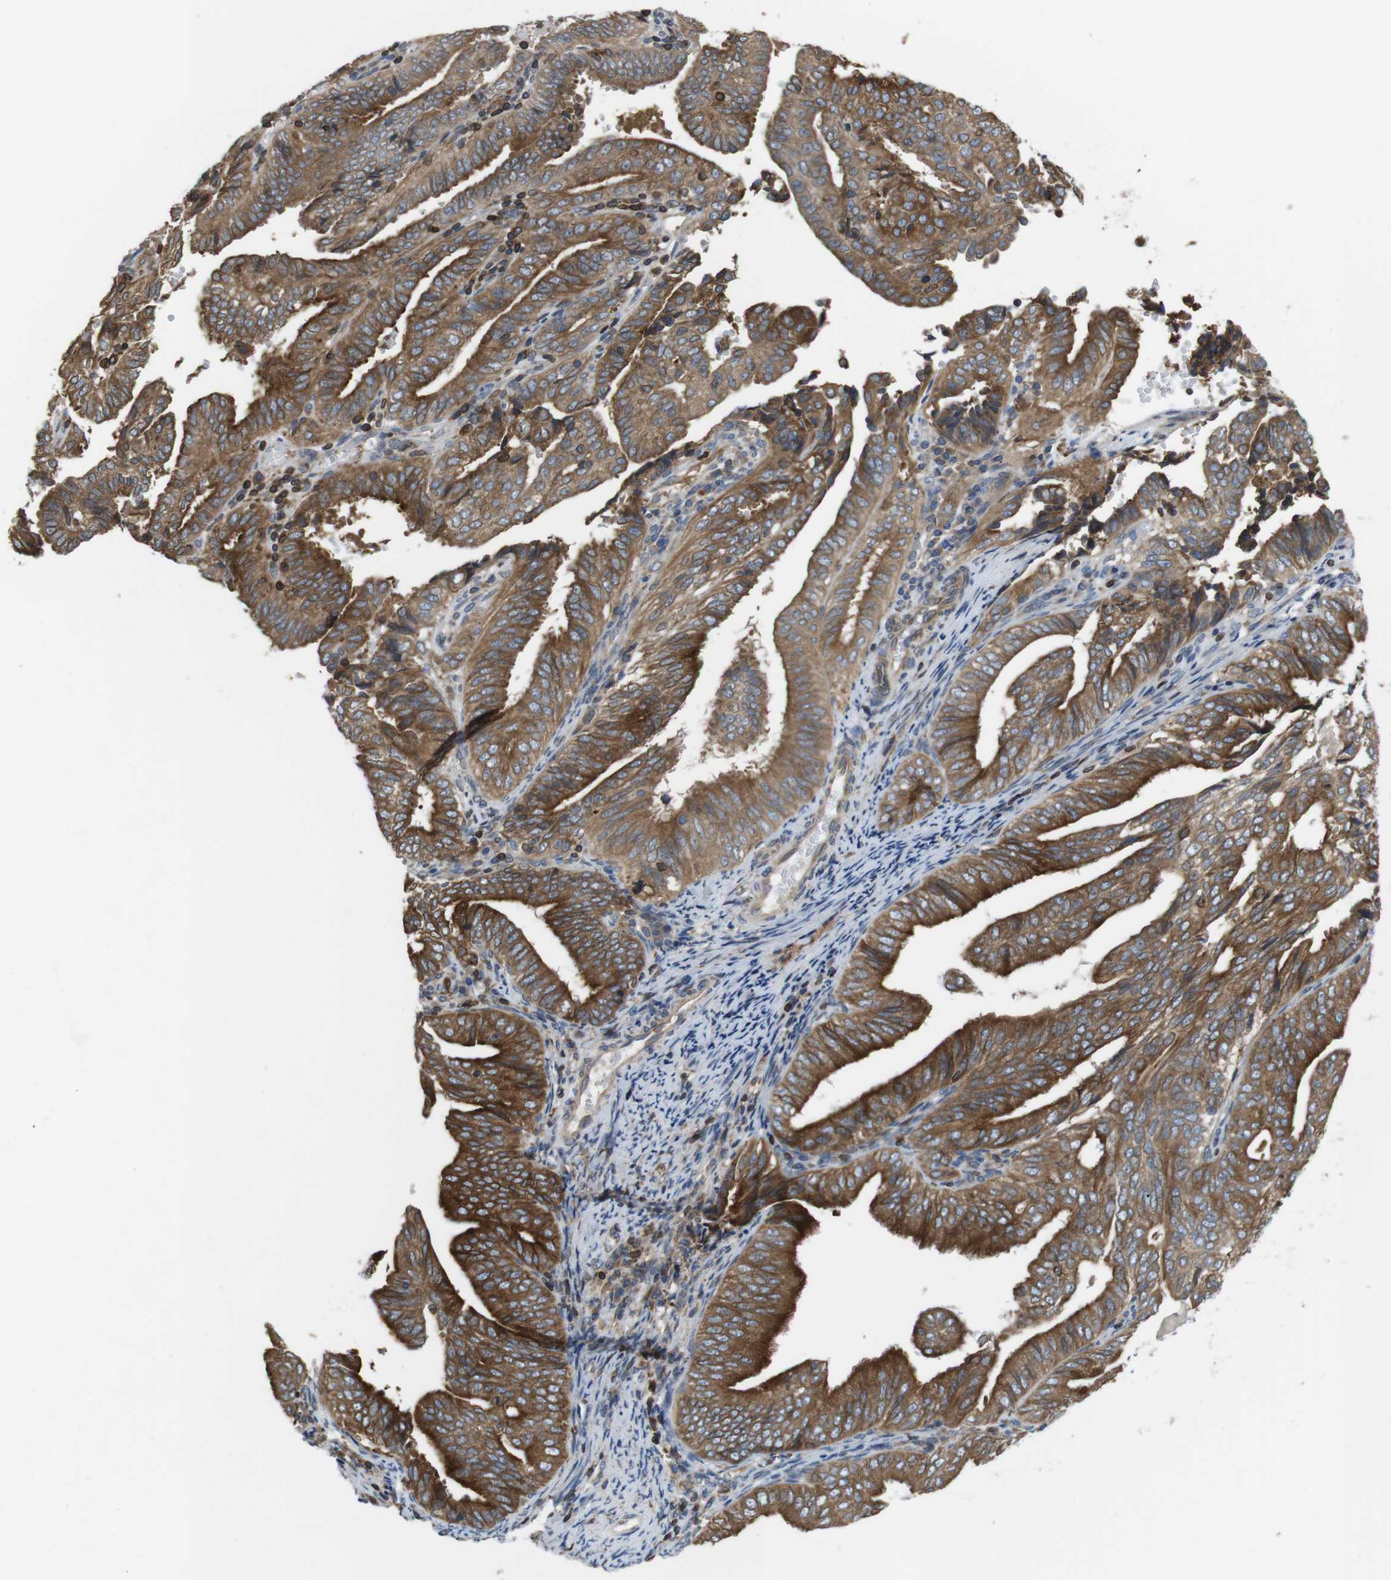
{"staining": {"intensity": "strong", "quantity": ">75%", "location": "cytoplasmic/membranous"}, "tissue": "endometrial cancer", "cell_type": "Tumor cells", "image_type": "cancer", "snomed": [{"axis": "morphology", "description": "Adenocarcinoma, NOS"}, {"axis": "topography", "description": "Endometrium"}], "caption": "Protein staining displays strong cytoplasmic/membranous staining in approximately >75% of tumor cells in endometrial cancer.", "gene": "ARL6IP5", "patient": {"sex": "female", "age": 58}}